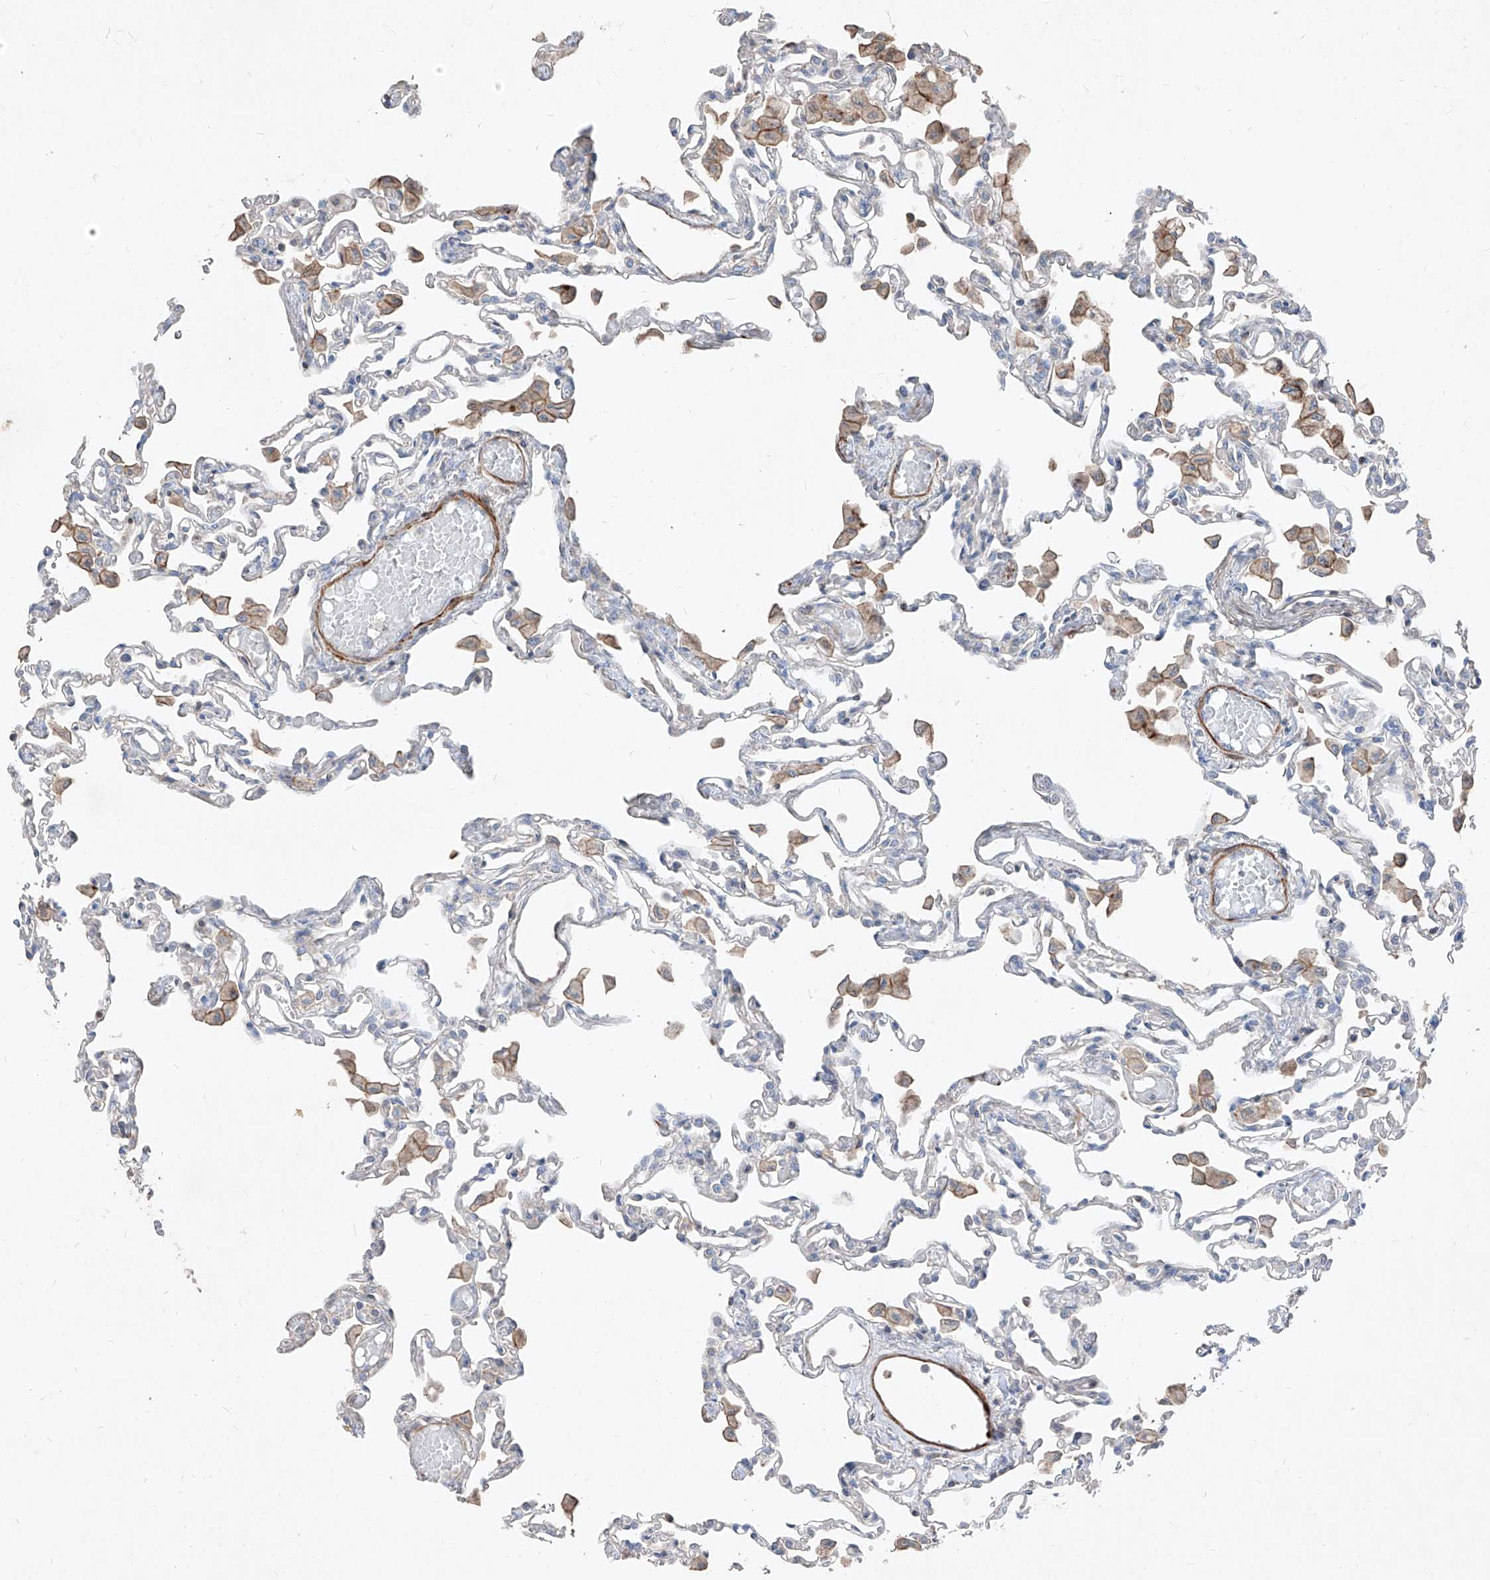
{"staining": {"intensity": "negative", "quantity": "none", "location": "none"}, "tissue": "lung", "cell_type": "Alveolar cells", "image_type": "normal", "snomed": [{"axis": "morphology", "description": "Normal tissue, NOS"}, {"axis": "topography", "description": "Bronchus"}, {"axis": "topography", "description": "Lung"}], "caption": "Immunohistochemistry photomicrograph of unremarkable lung stained for a protein (brown), which displays no positivity in alveolar cells. (Brightfield microscopy of DAB (3,3'-diaminobenzidine) immunohistochemistry at high magnification).", "gene": "UFD1", "patient": {"sex": "female", "age": 49}}